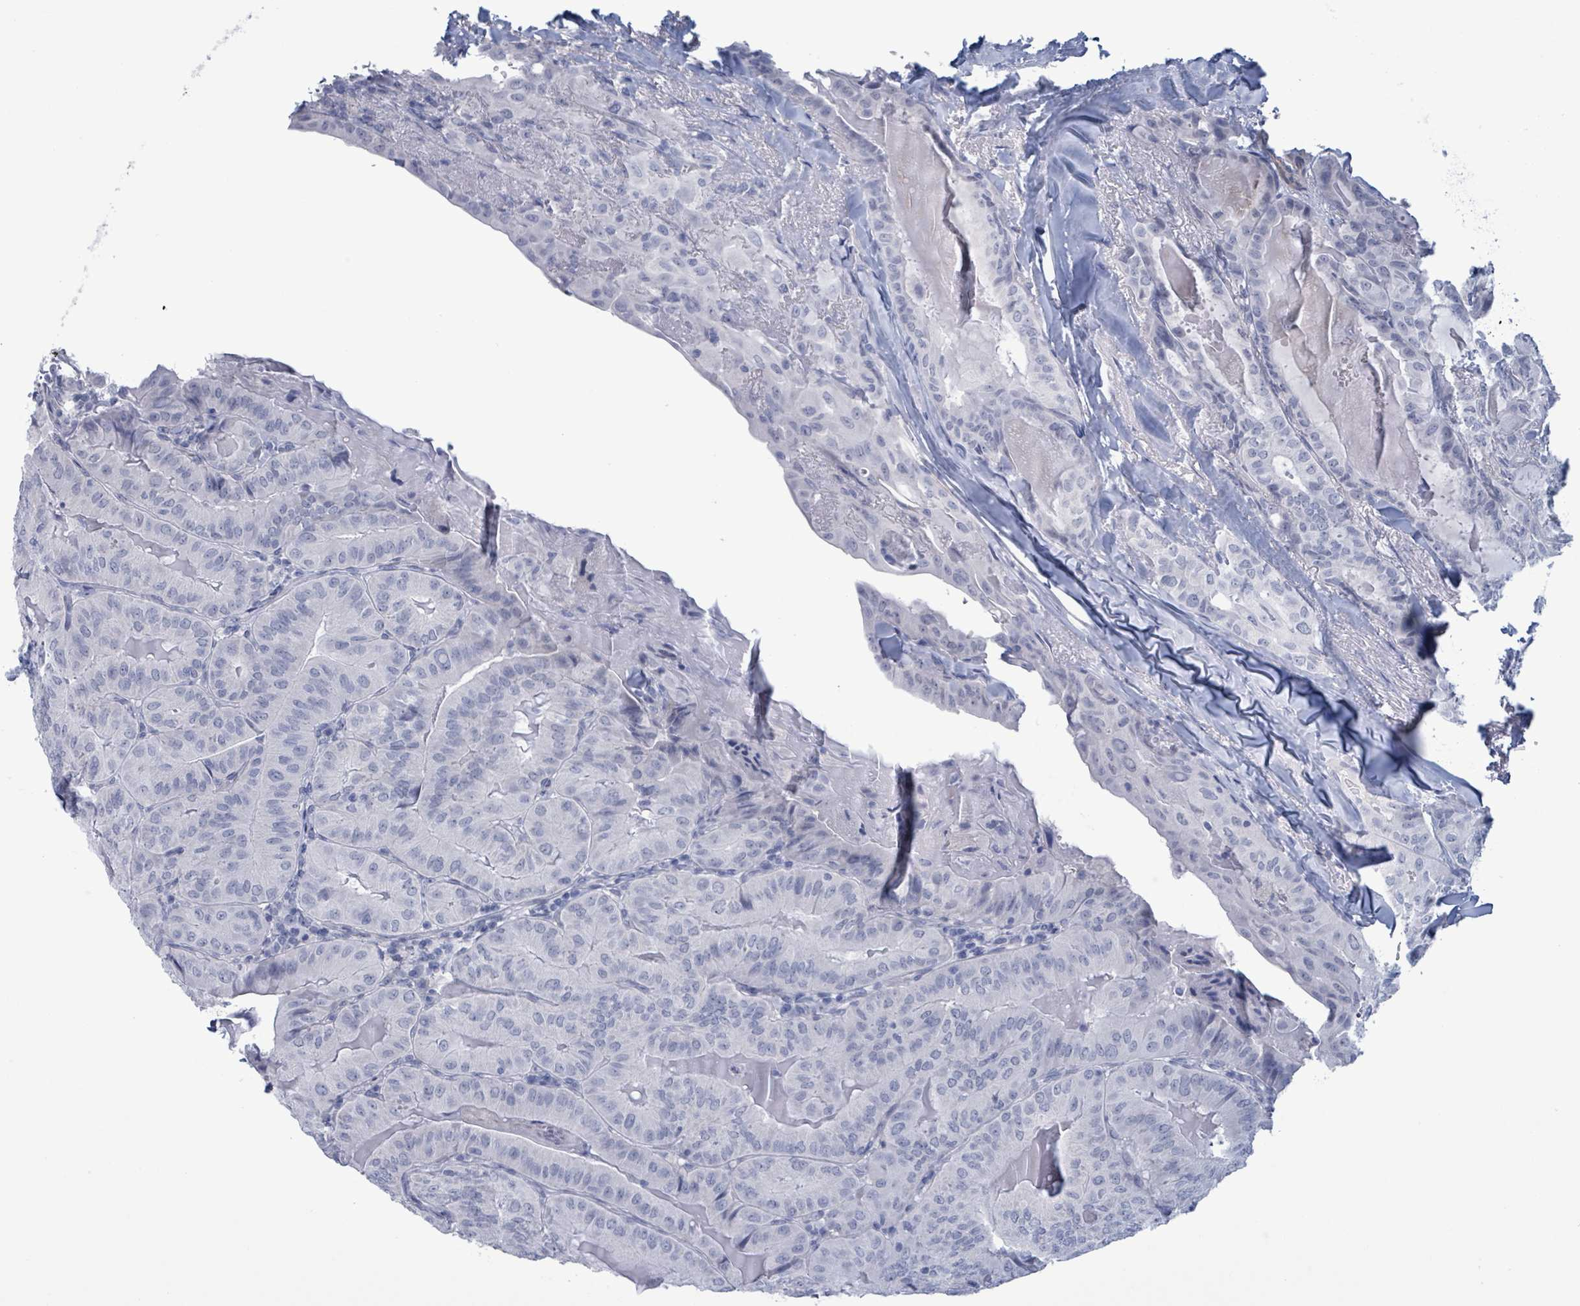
{"staining": {"intensity": "negative", "quantity": "none", "location": "none"}, "tissue": "thyroid cancer", "cell_type": "Tumor cells", "image_type": "cancer", "snomed": [{"axis": "morphology", "description": "Papillary adenocarcinoma, NOS"}, {"axis": "topography", "description": "Thyroid gland"}], "caption": "There is no significant staining in tumor cells of thyroid cancer (papillary adenocarcinoma).", "gene": "ZNF771", "patient": {"sex": "female", "age": 68}}